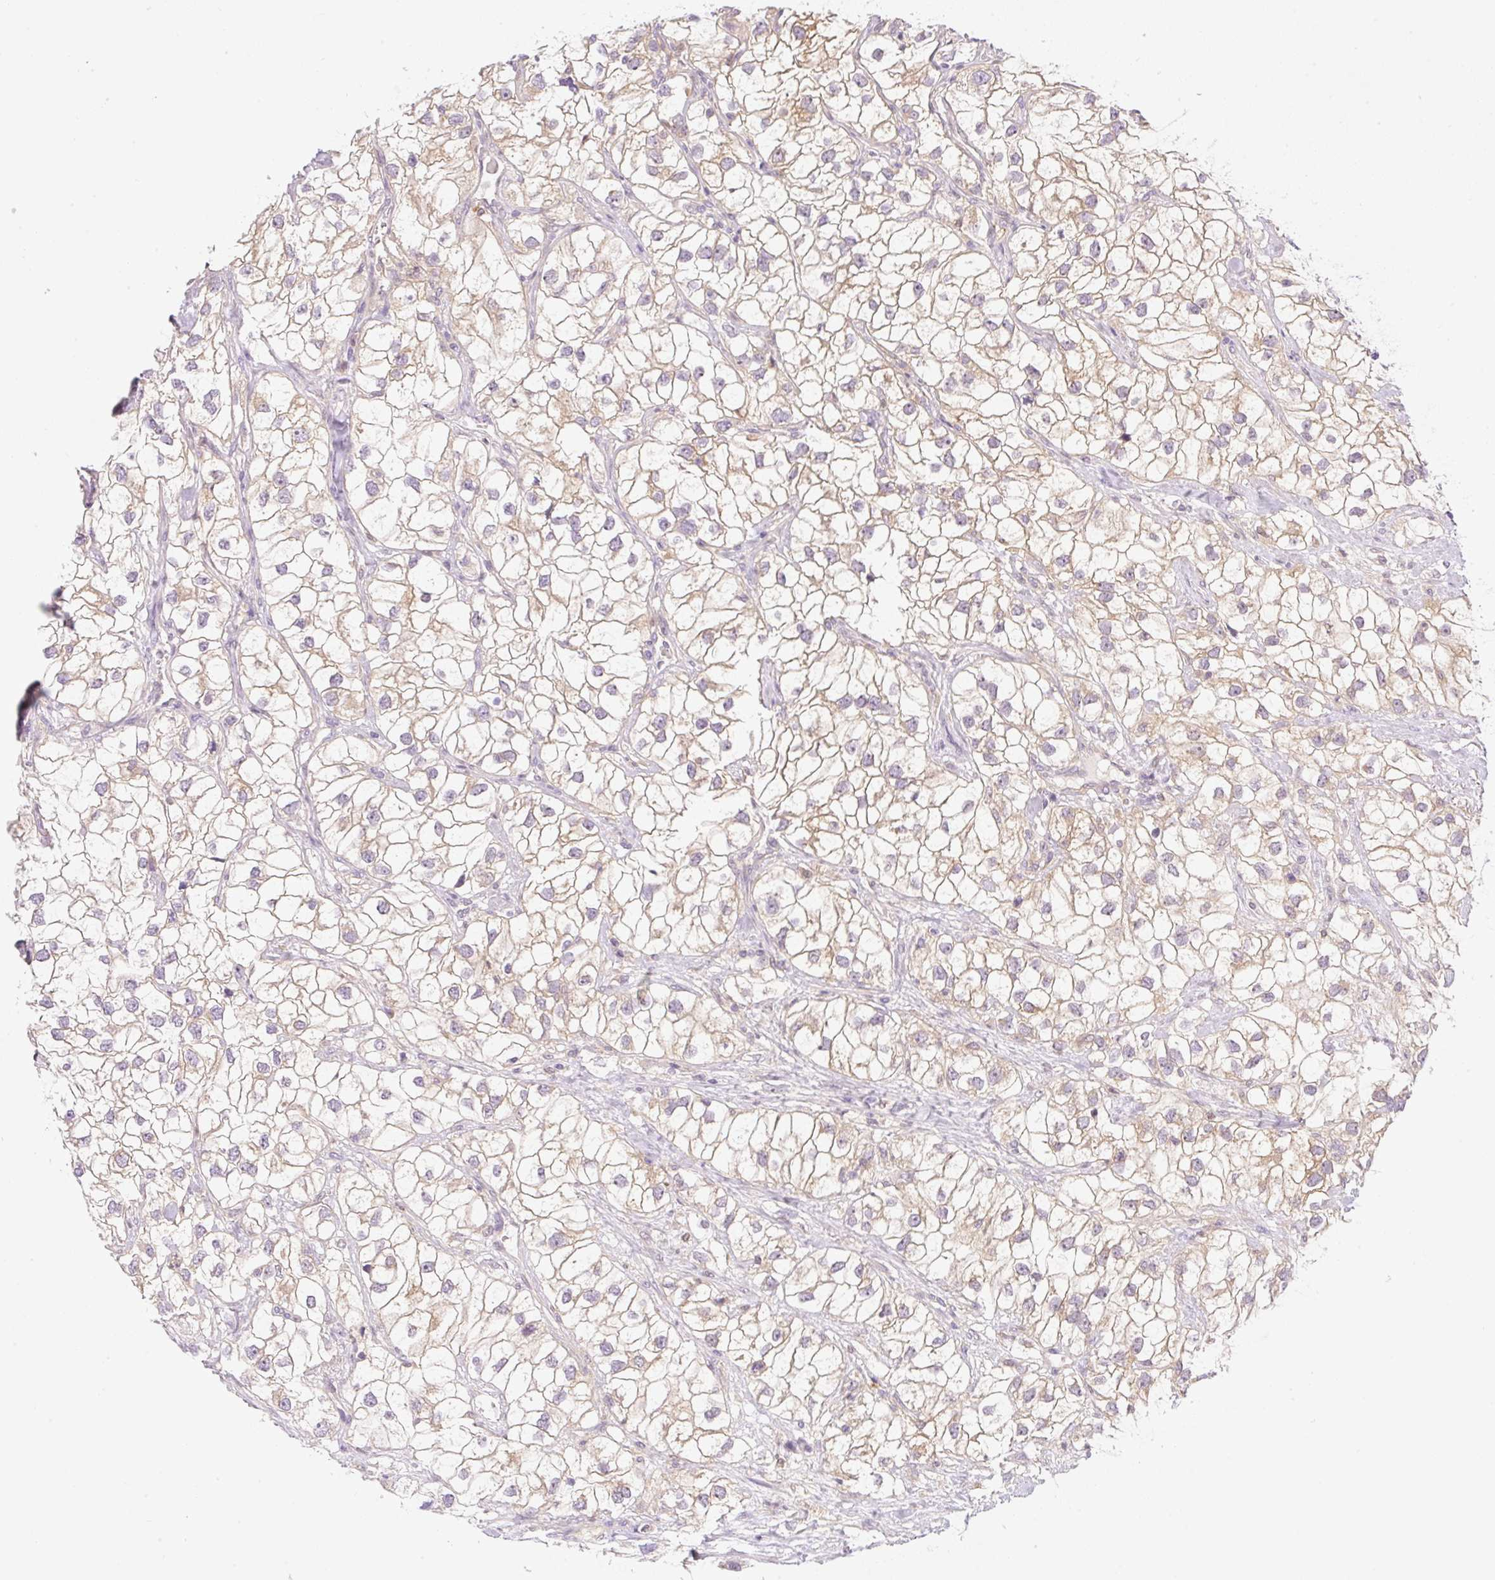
{"staining": {"intensity": "weak", "quantity": "<25%", "location": "cytoplasmic/membranous"}, "tissue": "renal cancer", "cell_type": "Tumor cells", "image_type": "cancer", "snomed": [{"axis": "morphology", "description": "Adenocarcinoma, NOS"}, {"axis": "topography", "description": "Kidney"}], "caption": "A micrograph of adenocarcinoma (renal) stained for a protein reveals no brown staining in tumor cells.", "gene": "OMA1", "patient": {"sex": "male", "age": 59}}